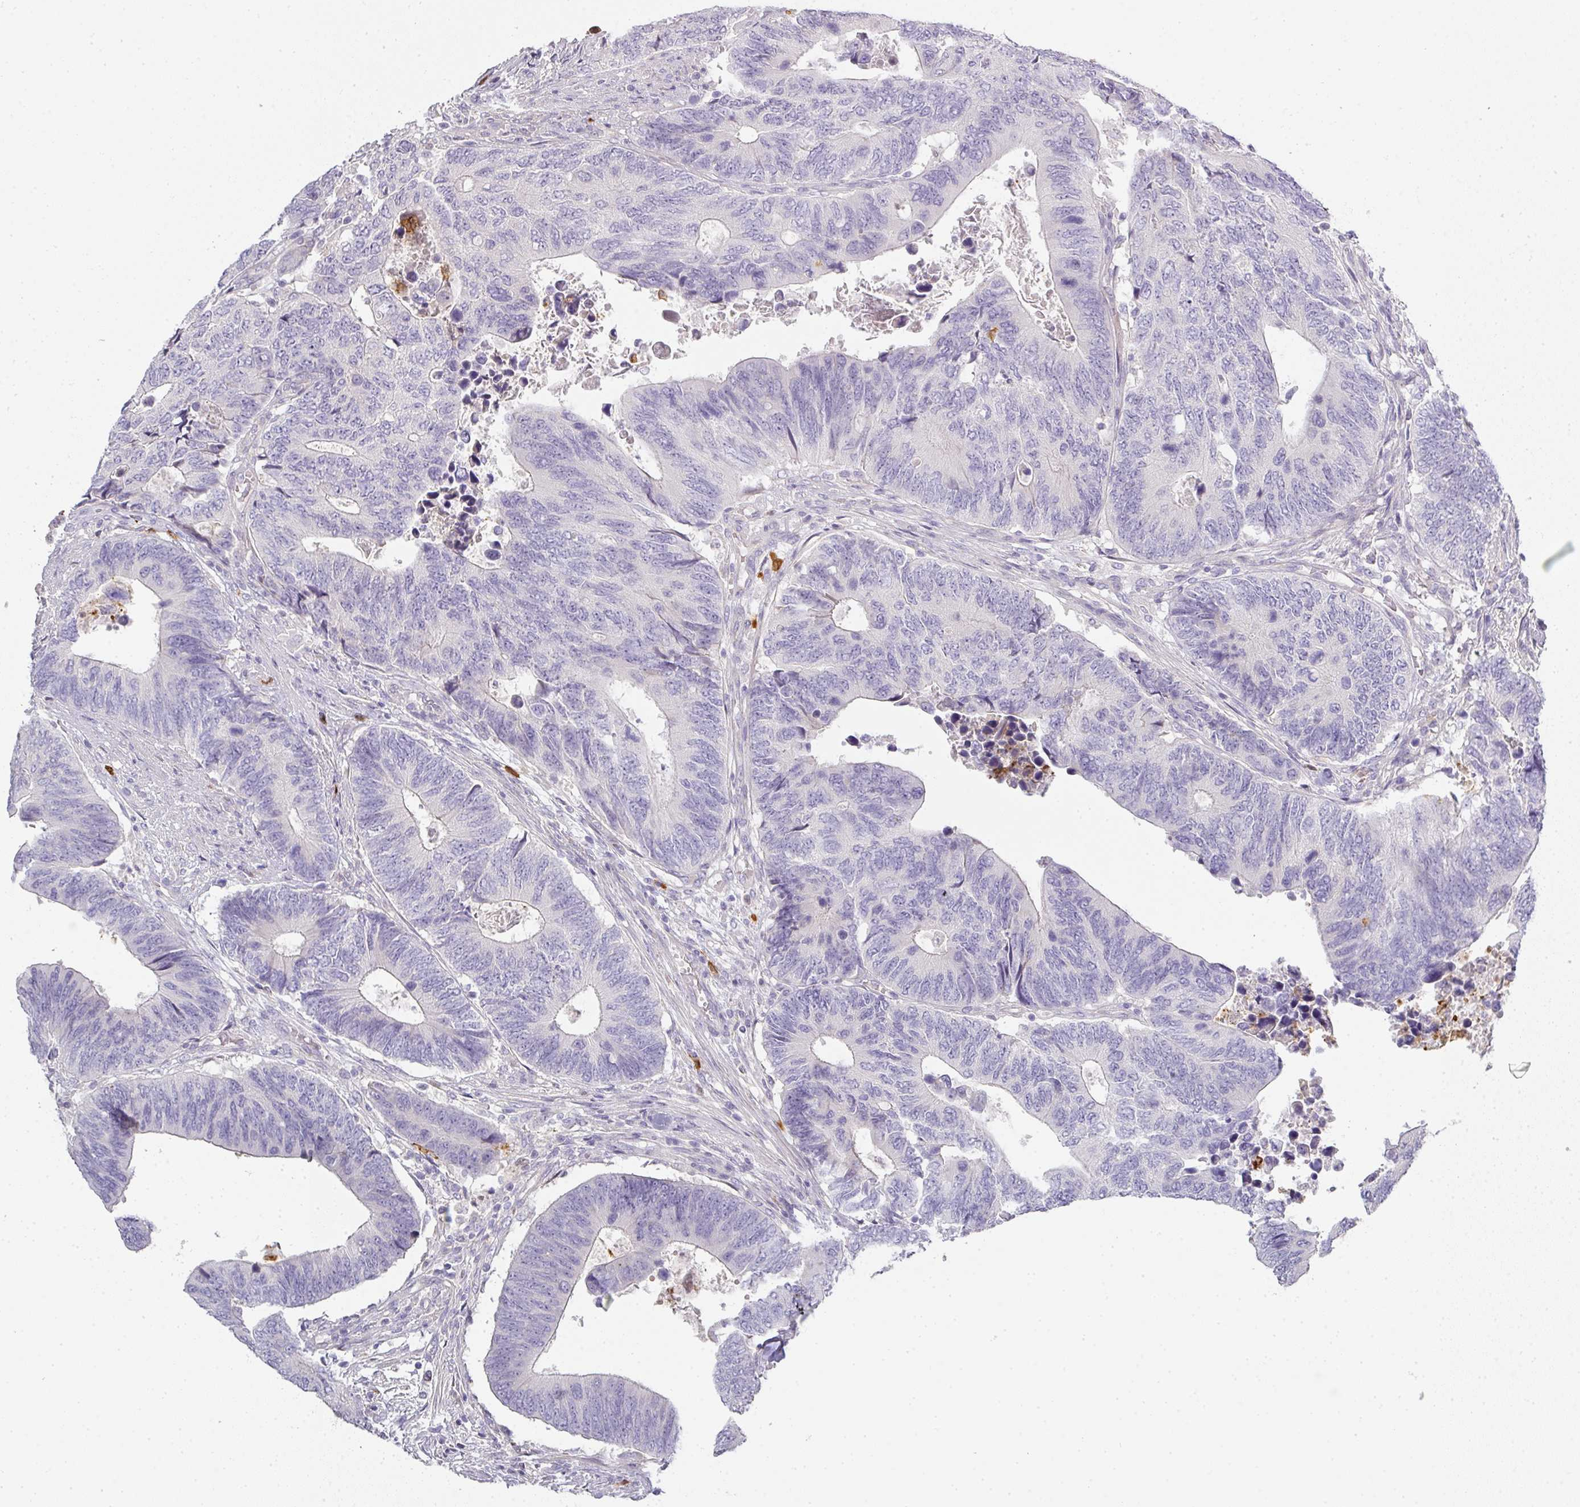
{"staining": {"intensity": "negative", "quantity": "none", "location": "none"}, "tissue": "colorectal cancer", "cell_type": "Tumor cells", "image_type": "cancer", "snomed": [{"axis": "morphology", "description": "Adenocarcinoma, NOS"}, {"axis": "topography", "description": "Colon"}], "caption": "There is no significant staining in tumor cells of adenocarcinoma (colorectal).", "gene": "HHEX", "patient": {"sex": "male", "age": 87}}